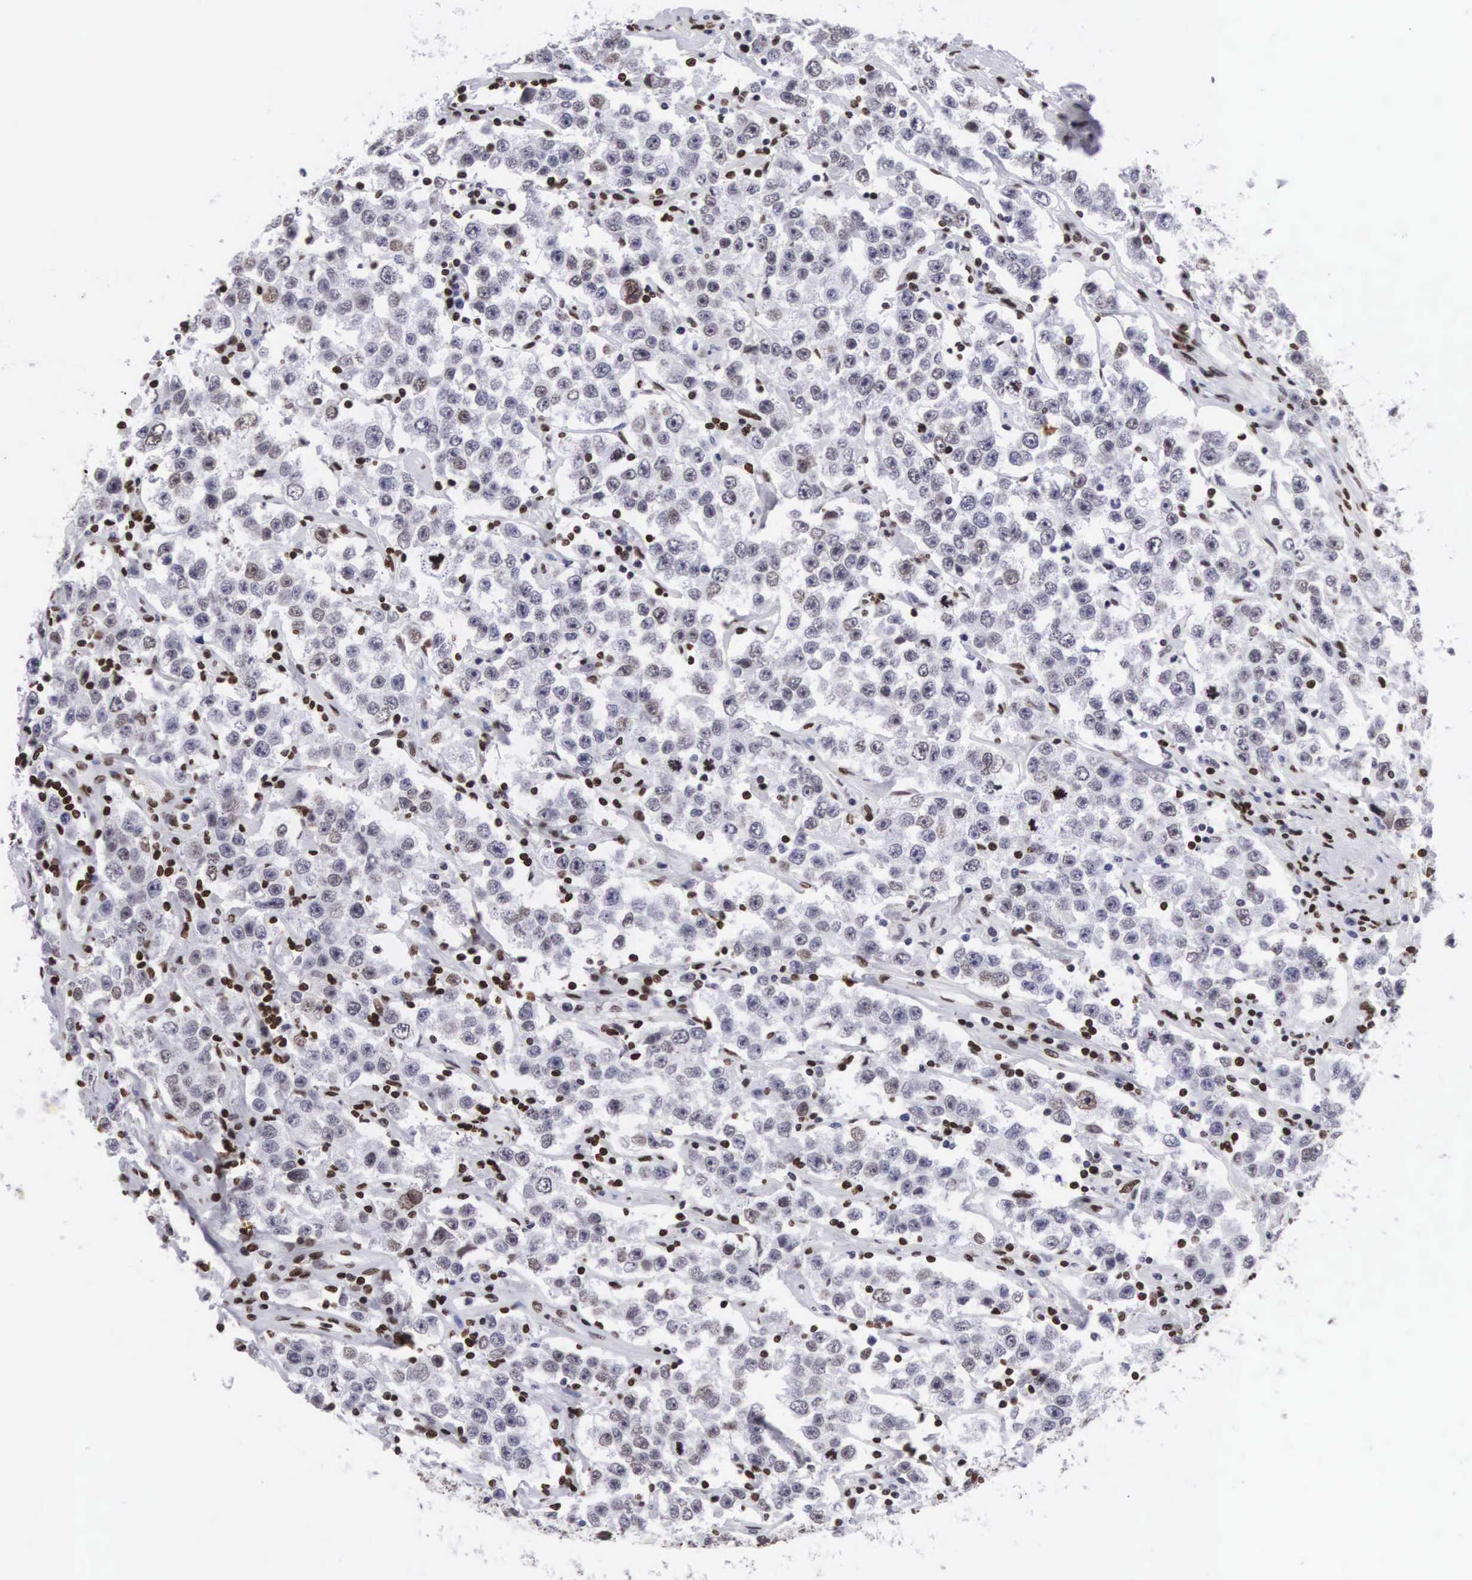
{"staining": {"intensity": "weak", "quantity": "25%-75%", "location": "nuclear"}, "tissue": "testis cancer", "cell_type": "Tumor cells", "image_type": "cancer", "snomed": [{"axis": "morphology", "description": "Seminoma, NOS"}, {"axis": "topography", "description": "Testis"}], "caption": "Immunohistochemical staining of human seminoma (testis) shows low levels of weak nuclear protein staining in approximately 25%-75% of tumor cells.", "gene": "MECP2", "patient": {"sex": "male", "age": 52}}